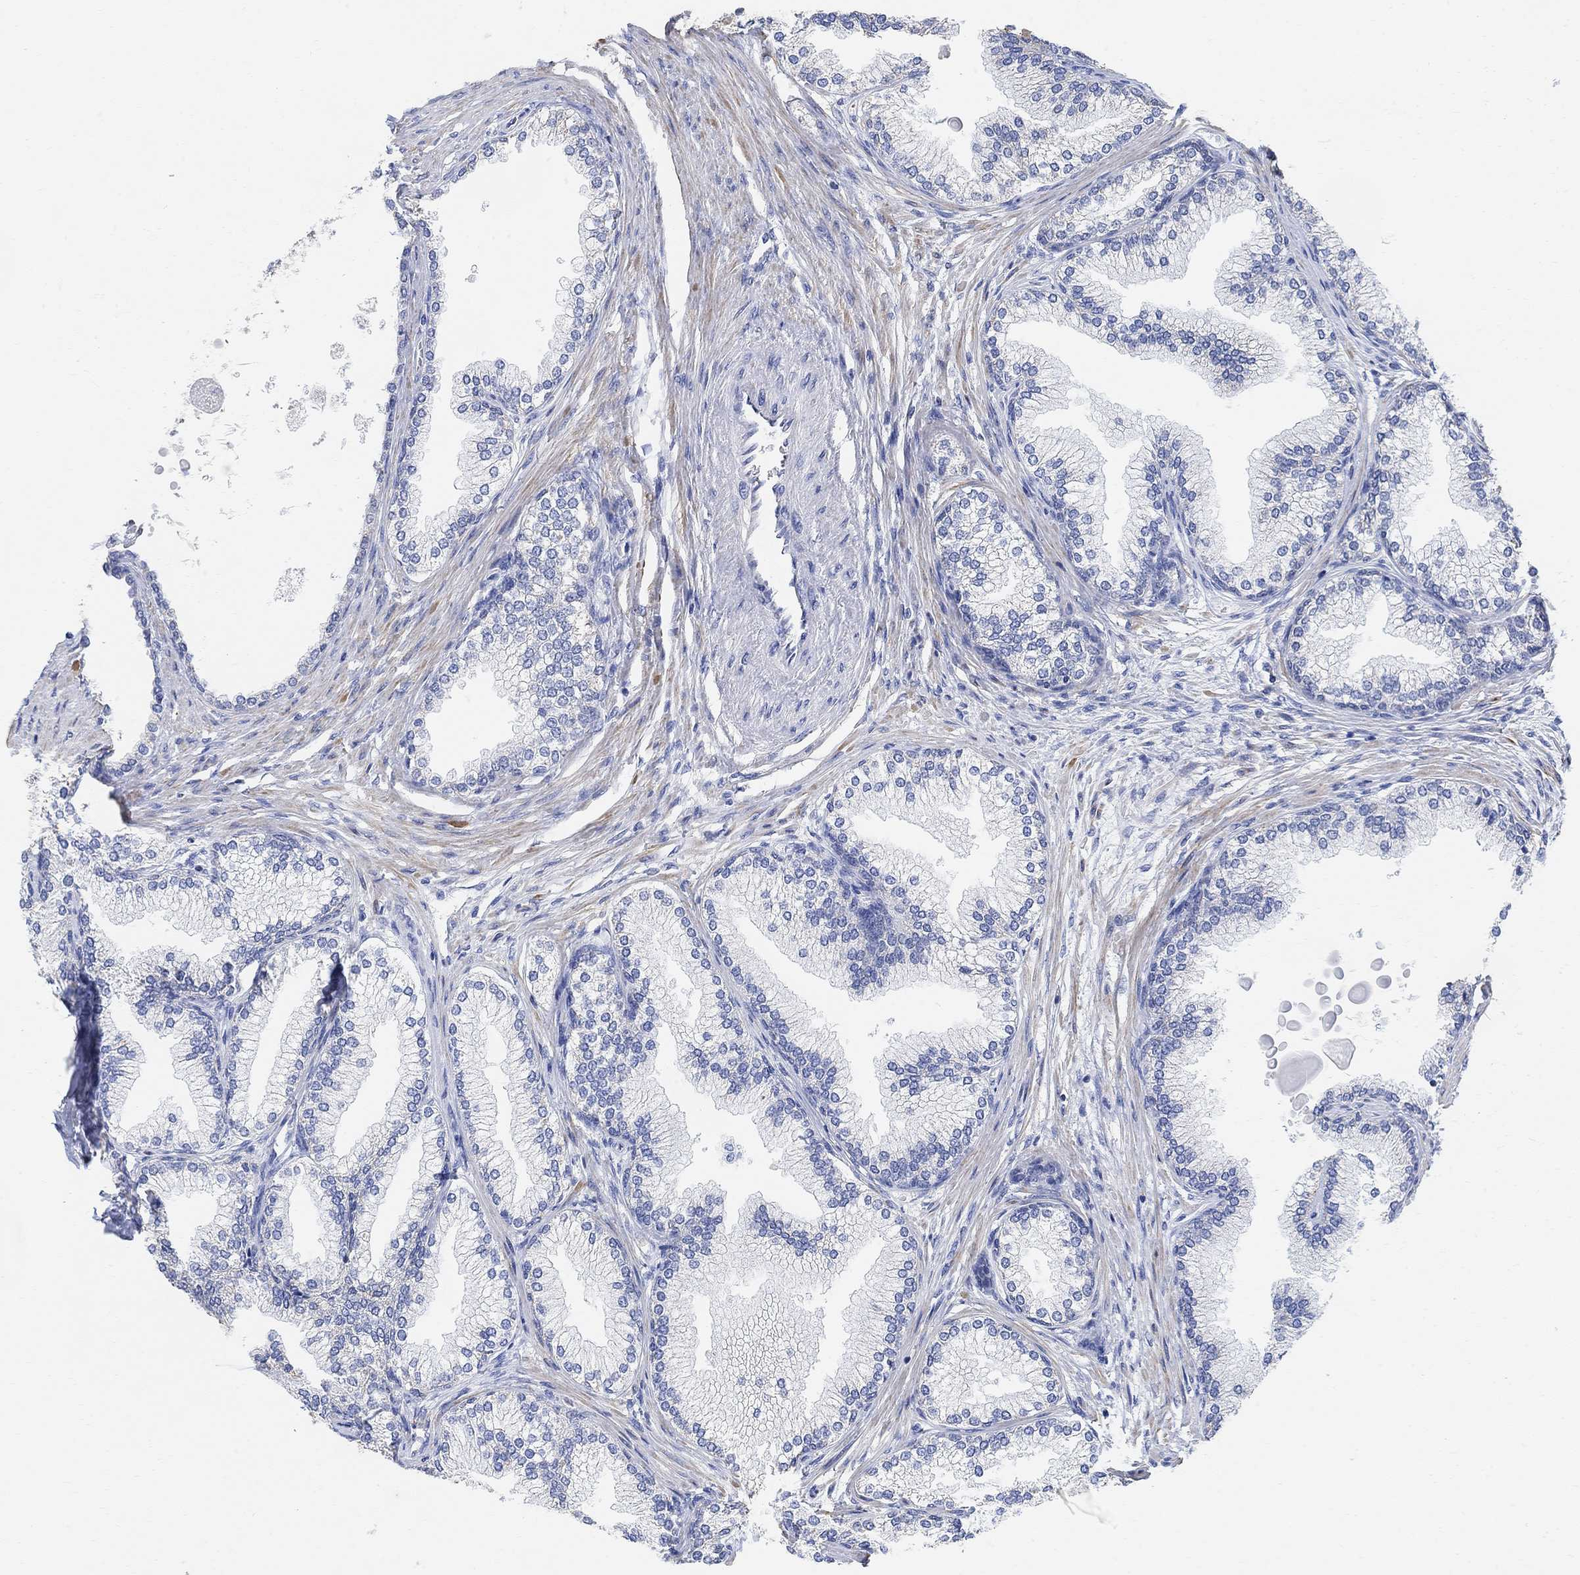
{"staining": {"intensity": "negative", "quantity": "none", "location": "none"}, "tissue": "prostate", "cell_type": "Glandular cells", "image_type": "normal", "snomed": [{"axis": "morphology", "description": "Normal tissue, NOS"}, {"axis": "topography", "description": "Prostate"}], "caption": "Protein analysis of unremarkable prostate demonstrates no significant staining in glandular cells.", "gene": "SYT12", "patient": {"sex": "male", "age": 72}}